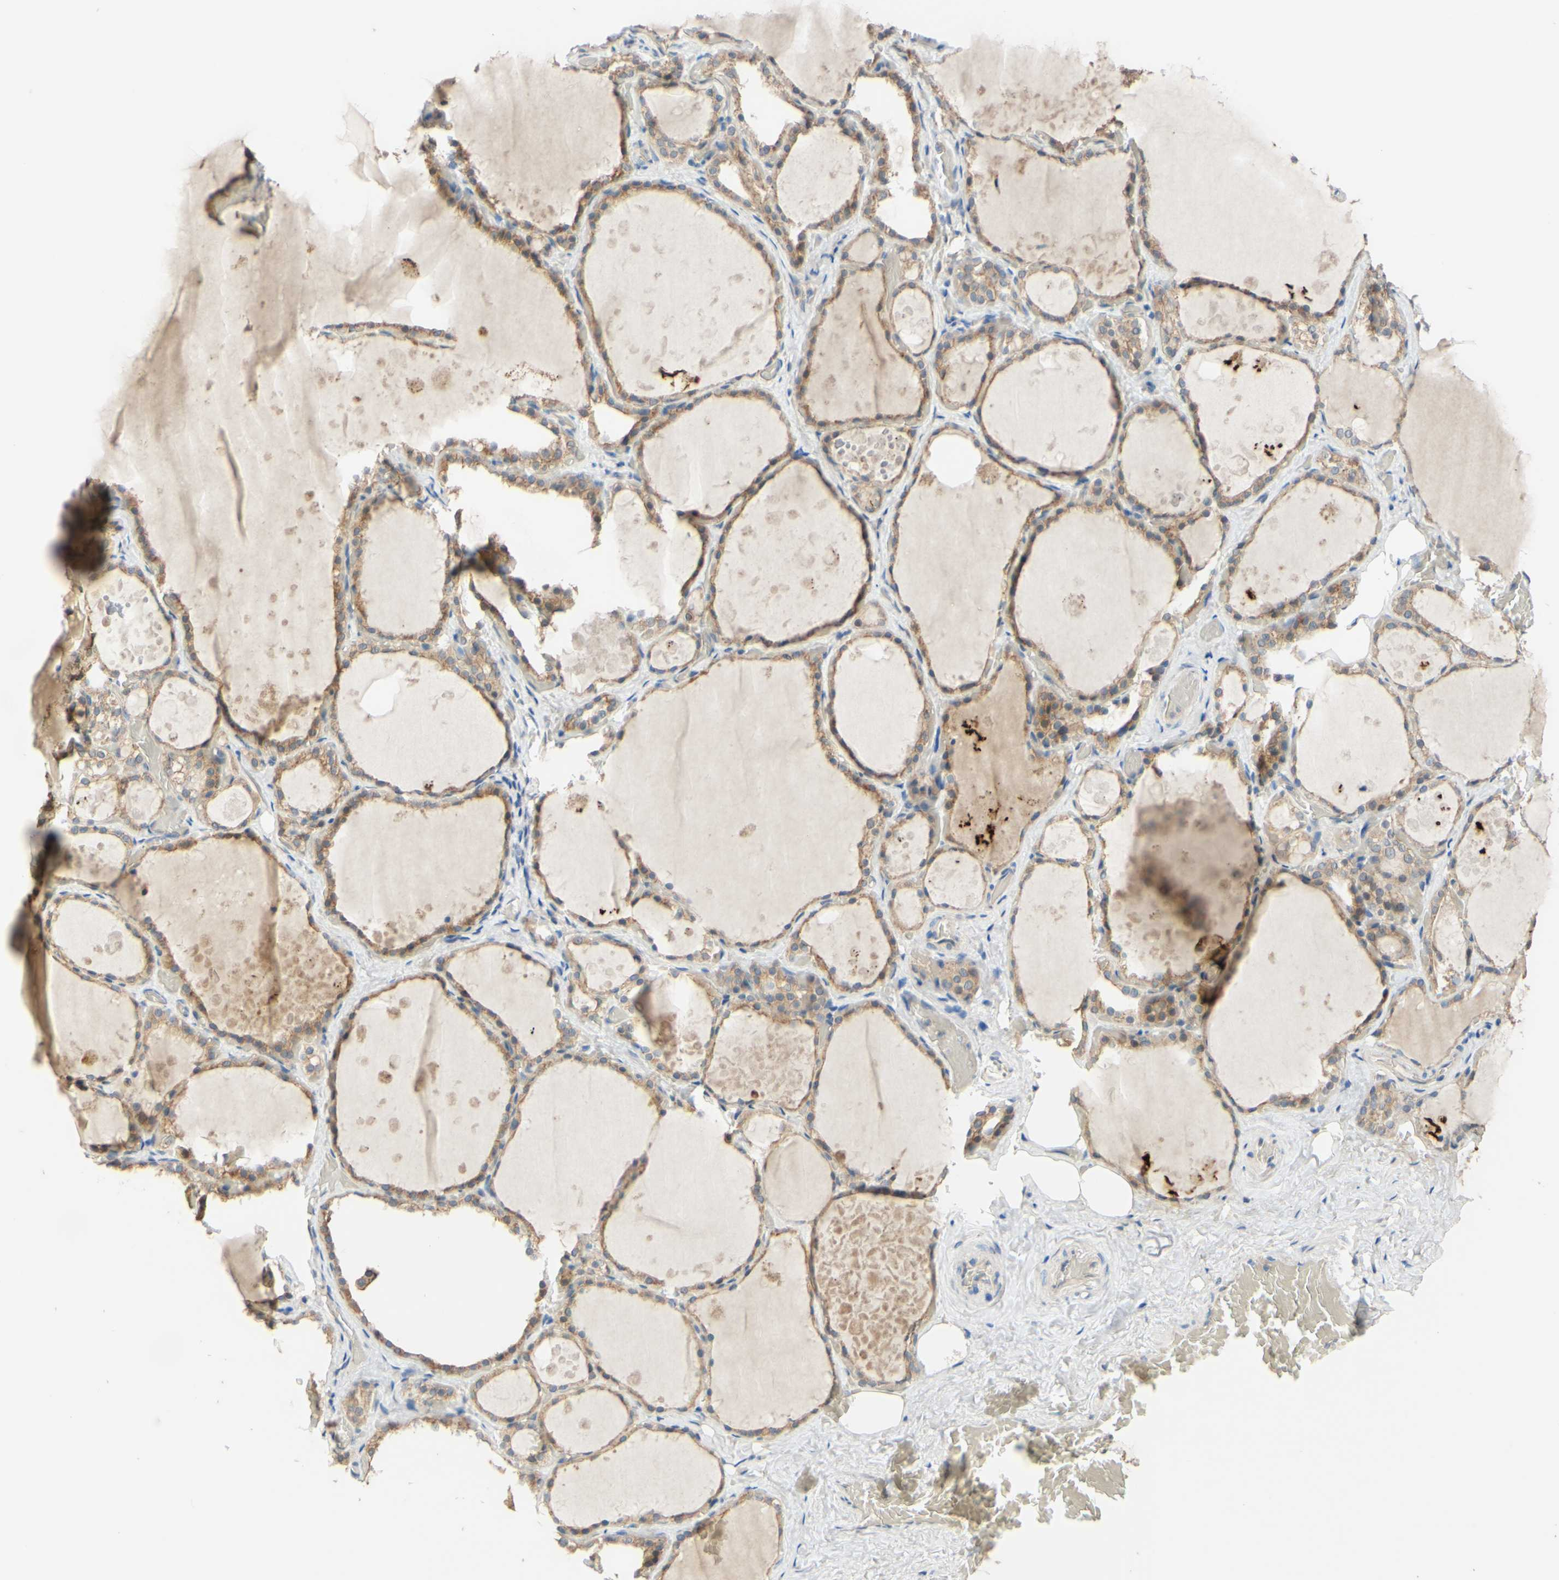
{"staining": {"intensity": "moderate", "quantity": ">75%", "location": "cytoplasmic/membranous"}, "tissue": "thyroid gland", "cell_type": "Glandular cells", "image_type": "normal", "snomed": [{"axis": "morphology", "description": "Normal tissue, NOS"}, {"axis": "topography", "description": "Thyroid gland"}], "caption": "Brown immunohistochemical staining in benign thyroid gland reveals moderate cytoplasmic/membranous expression in approximately >75% of glandular cells.", "gene": "SMIM19", "patient": {"sex": "male", "age": 61}}